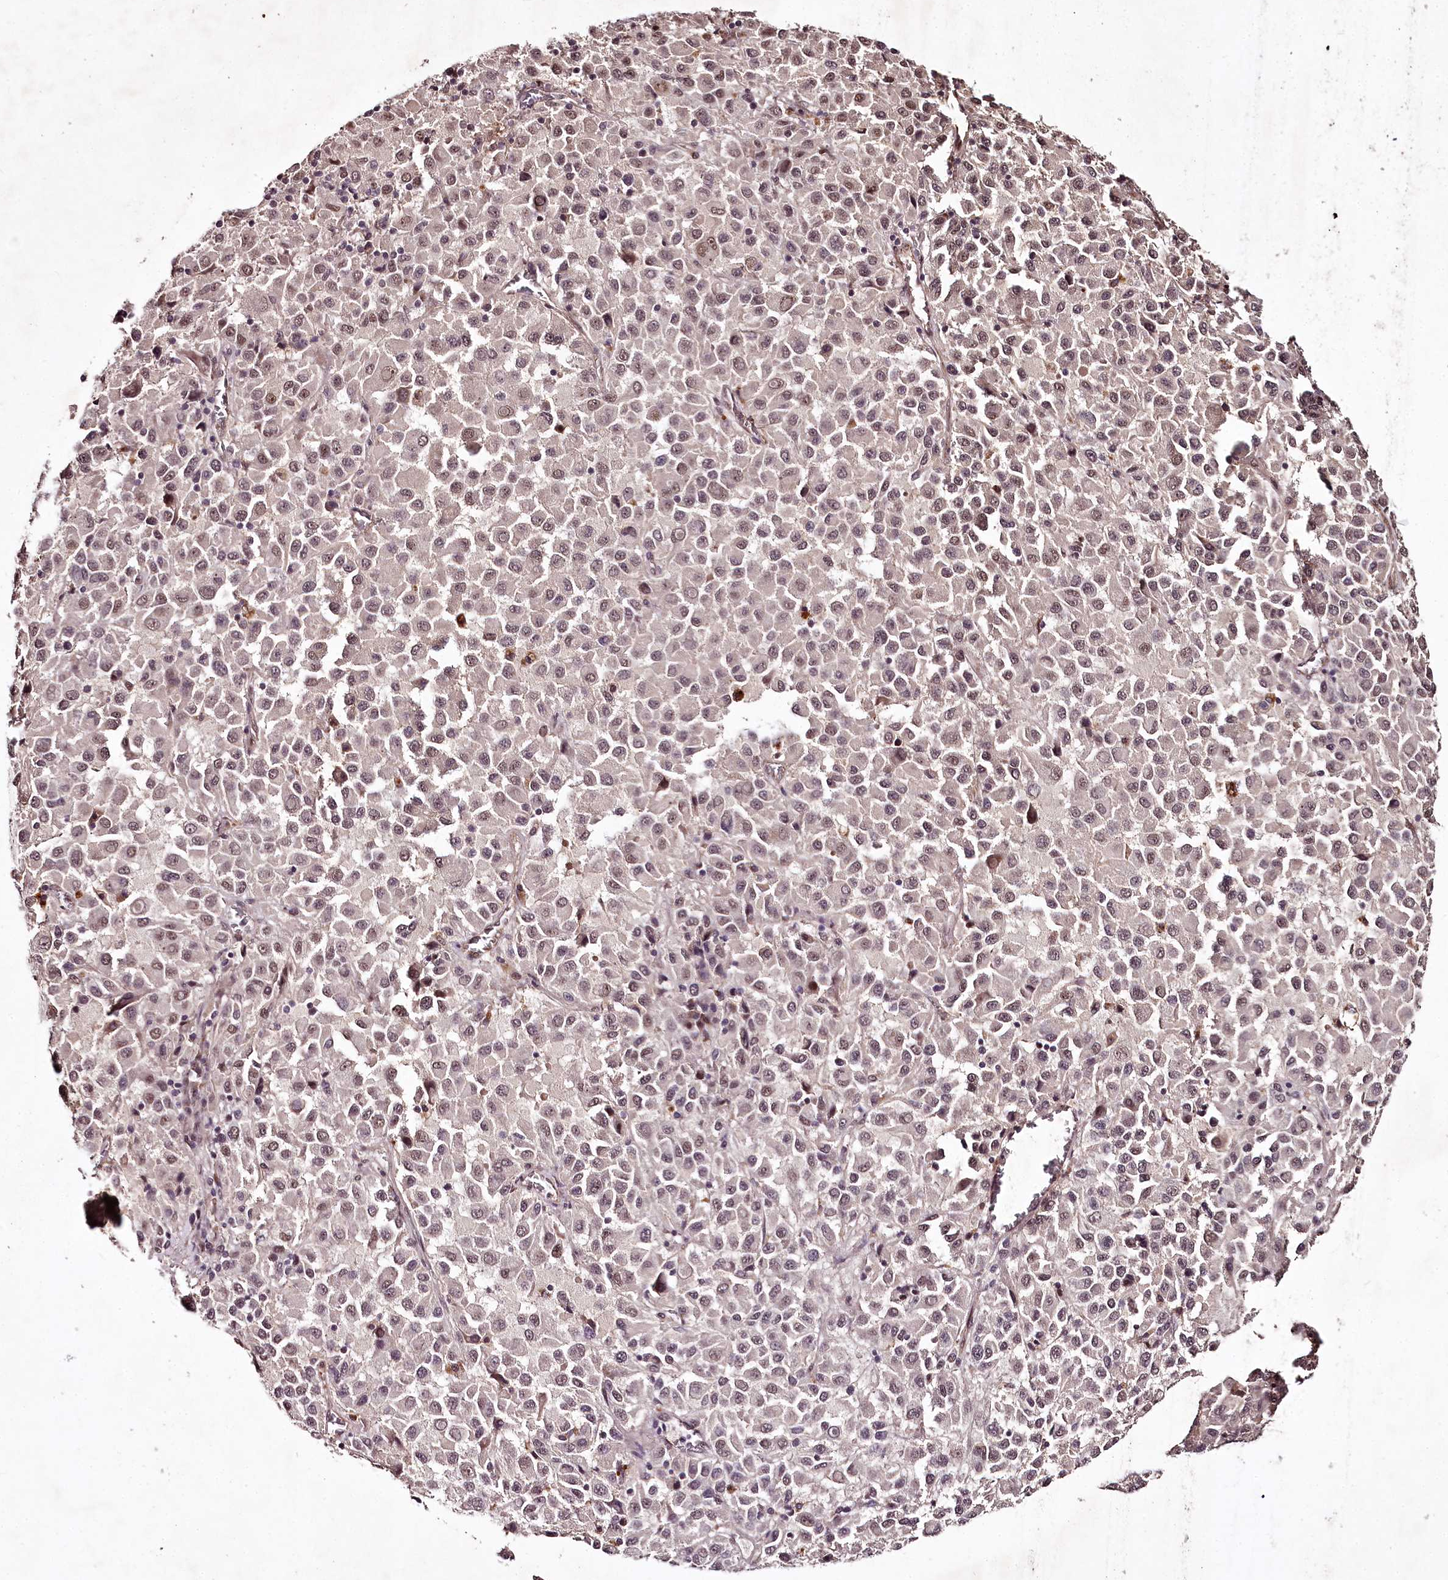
{"staining": {"intensity": "moderate", "quantity": "<25%", "location": "nuclear"}, "tissue": "melanoma", "cell_type": "Tumor cells", "image_type": "cancer", "snomed": [{"axis": "morphology", "description": "Malignant melanoma, Metastatic site"}, {"axis": "topography", "description": "Lung"}], "caption": "Protein analysis of melanoma tissue exhibits moderate nuclear expression in about <25% of tumor cells. (DAB IHC with brightfield microscopy, high magnification).", "gene": "MAML3", "patient": {"sex": "male", "age": 64}}